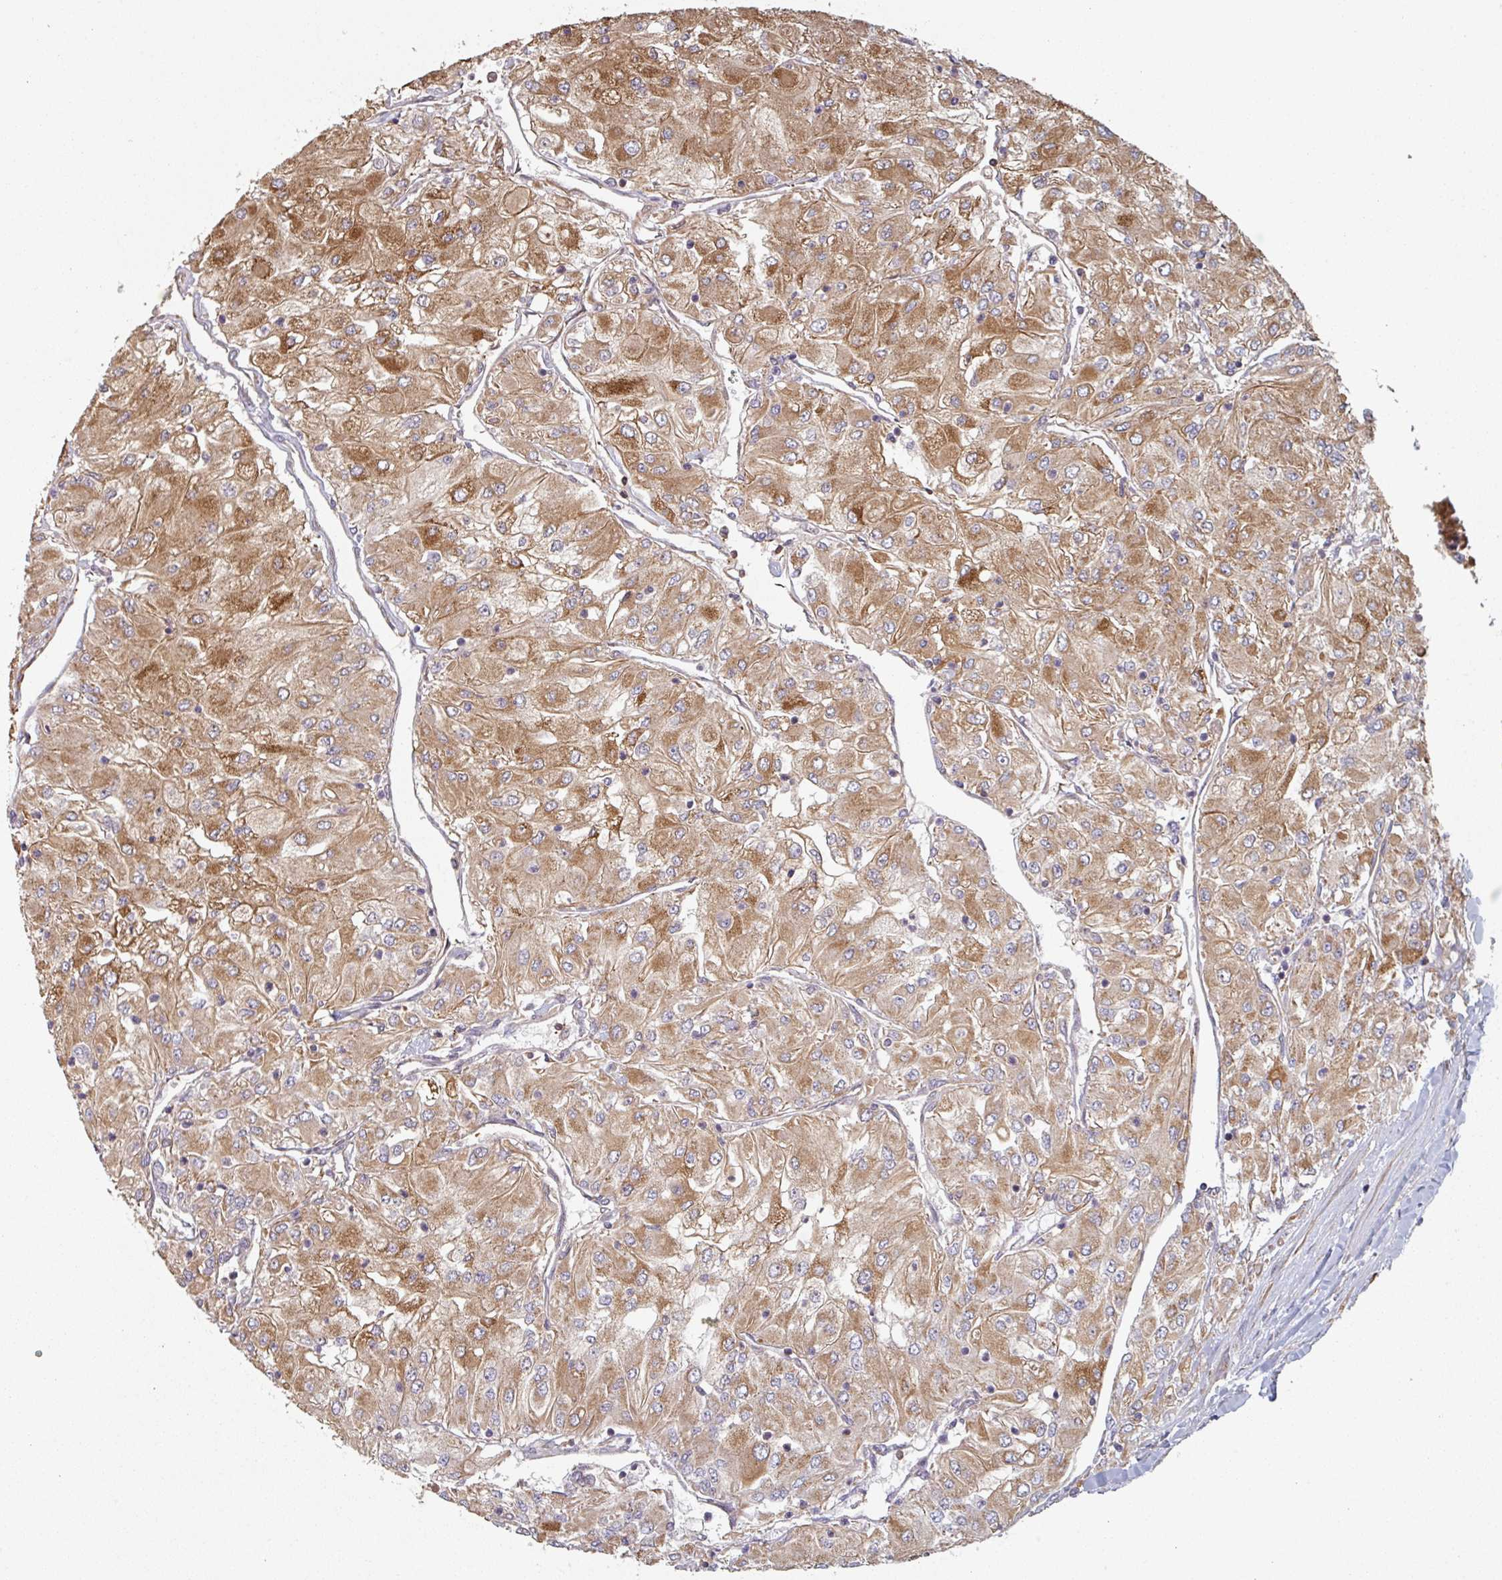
{"staining": {"intensity": "moderate", "quantity": "25%-75%", "location": "cytoplasmic/membranous"}, "tissue": "renal cancer", "cell_type": "Tumor cells", "image_type": "cancer", "snomed": [{"axis": "morphology", "description": "Adenocarcinoma, NOS"}, {"axis": "topography", "description": "Kidney"}], "caption": "High-power microscopy captured an immunohistochemistry histopathology image of adenocarcinoma (renal), revealing moderate cytoplasmic/membranous positivity in about 25%-75% of tumor cells.", "gene": "GSTA4", "patient": {"sex": "male", "age": 80}}